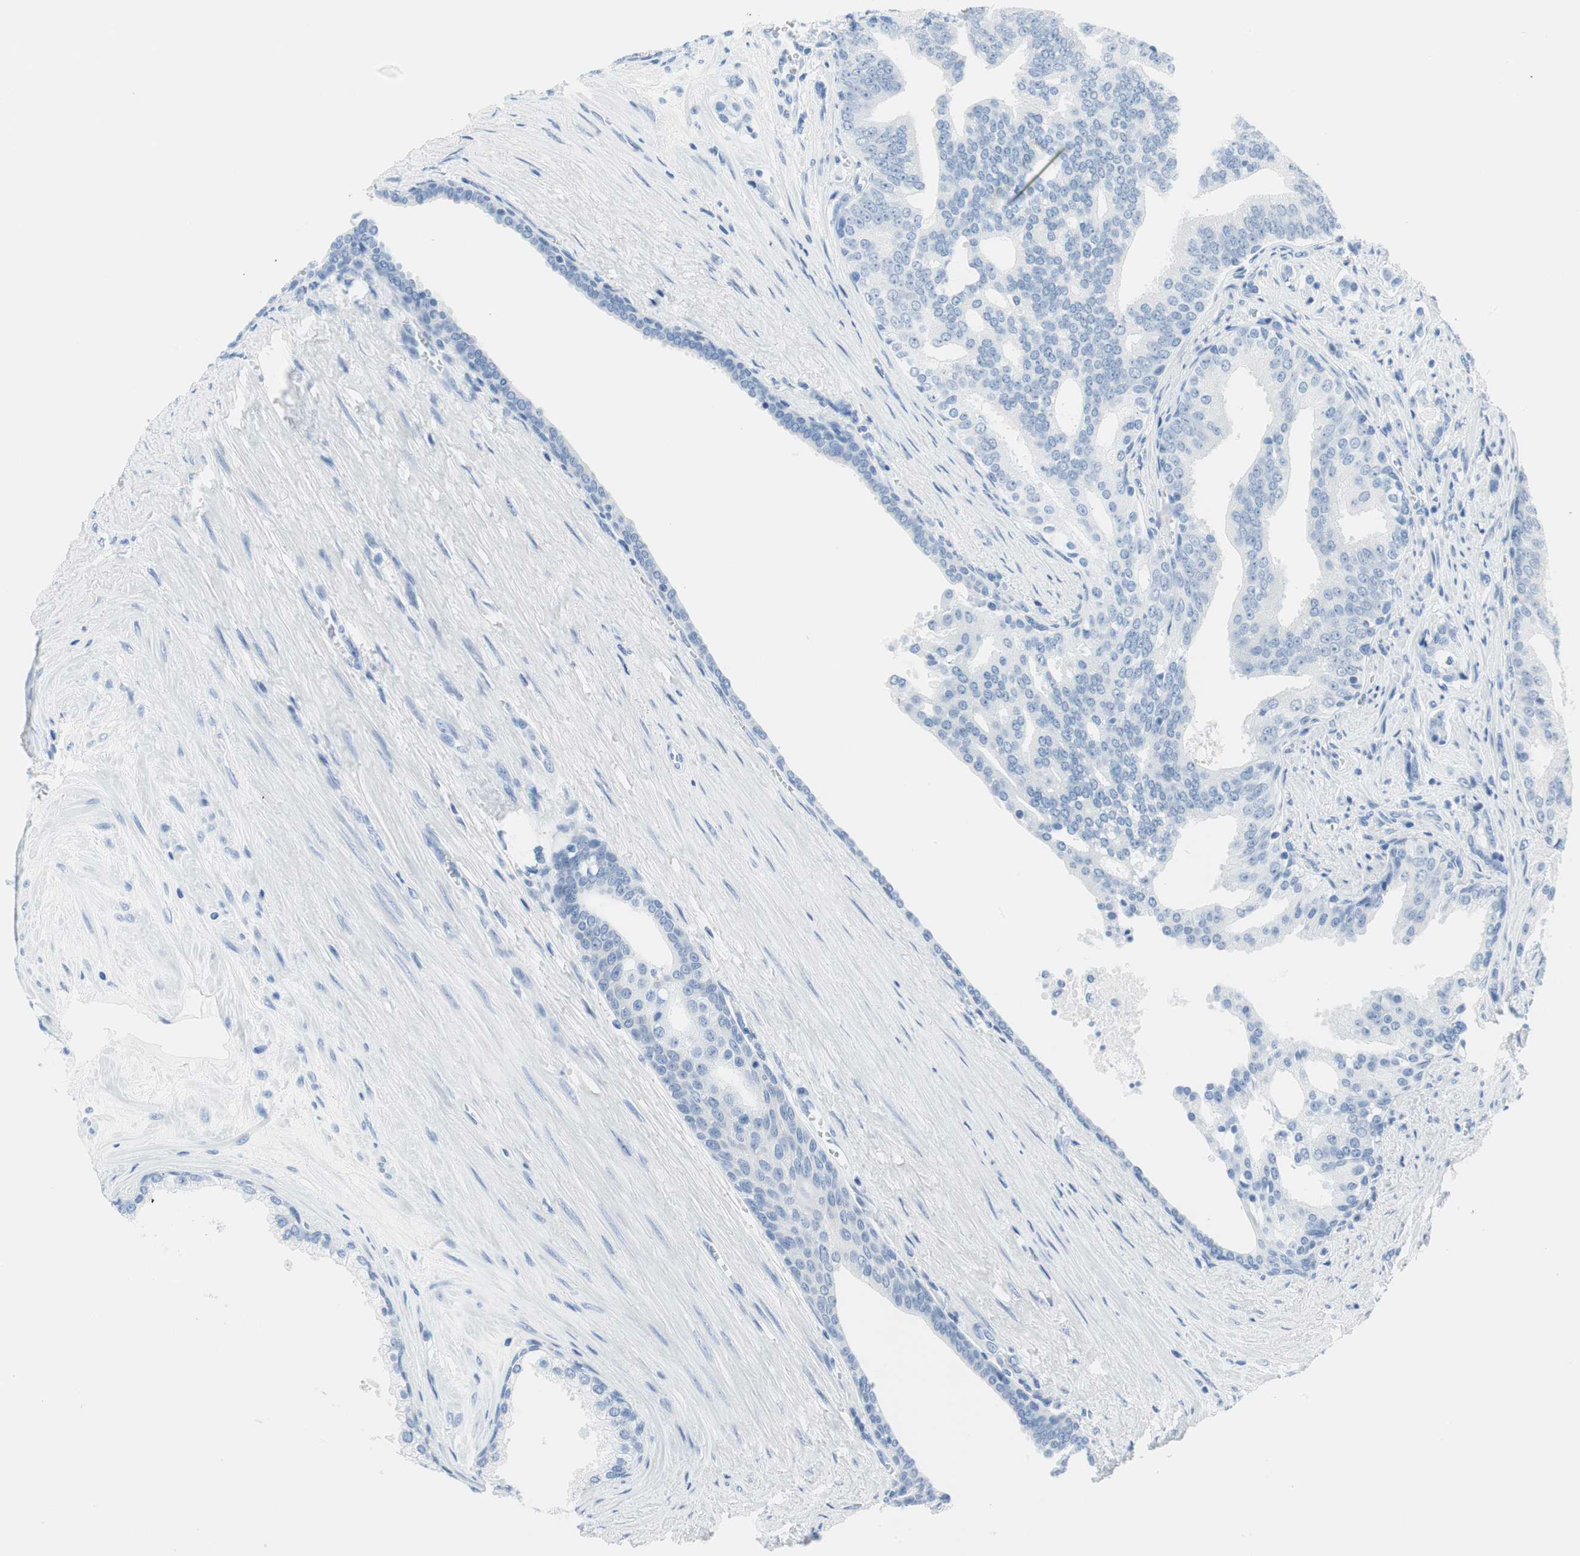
{"staining": {"intensity": "negative", "quantity": "none", "location": "none"}, "tissue": "prostate cancer", "cell_type": "Tumor cells", "image_type": "cancer", "snomed": [{"axis": "morphology", "description": "Adenocarcinoma, Low grade"}, {"axis": "topography", "description": "Prostate"}], "caption": "Immunohistochemistry histopathology image of human low-grade adenocarcinoma (prostate) stained for a protein (brown), which exhibits no positivity in tumor cells.", "gene": "NFATC2", "patient": {"sex": "male", "age": 58}}